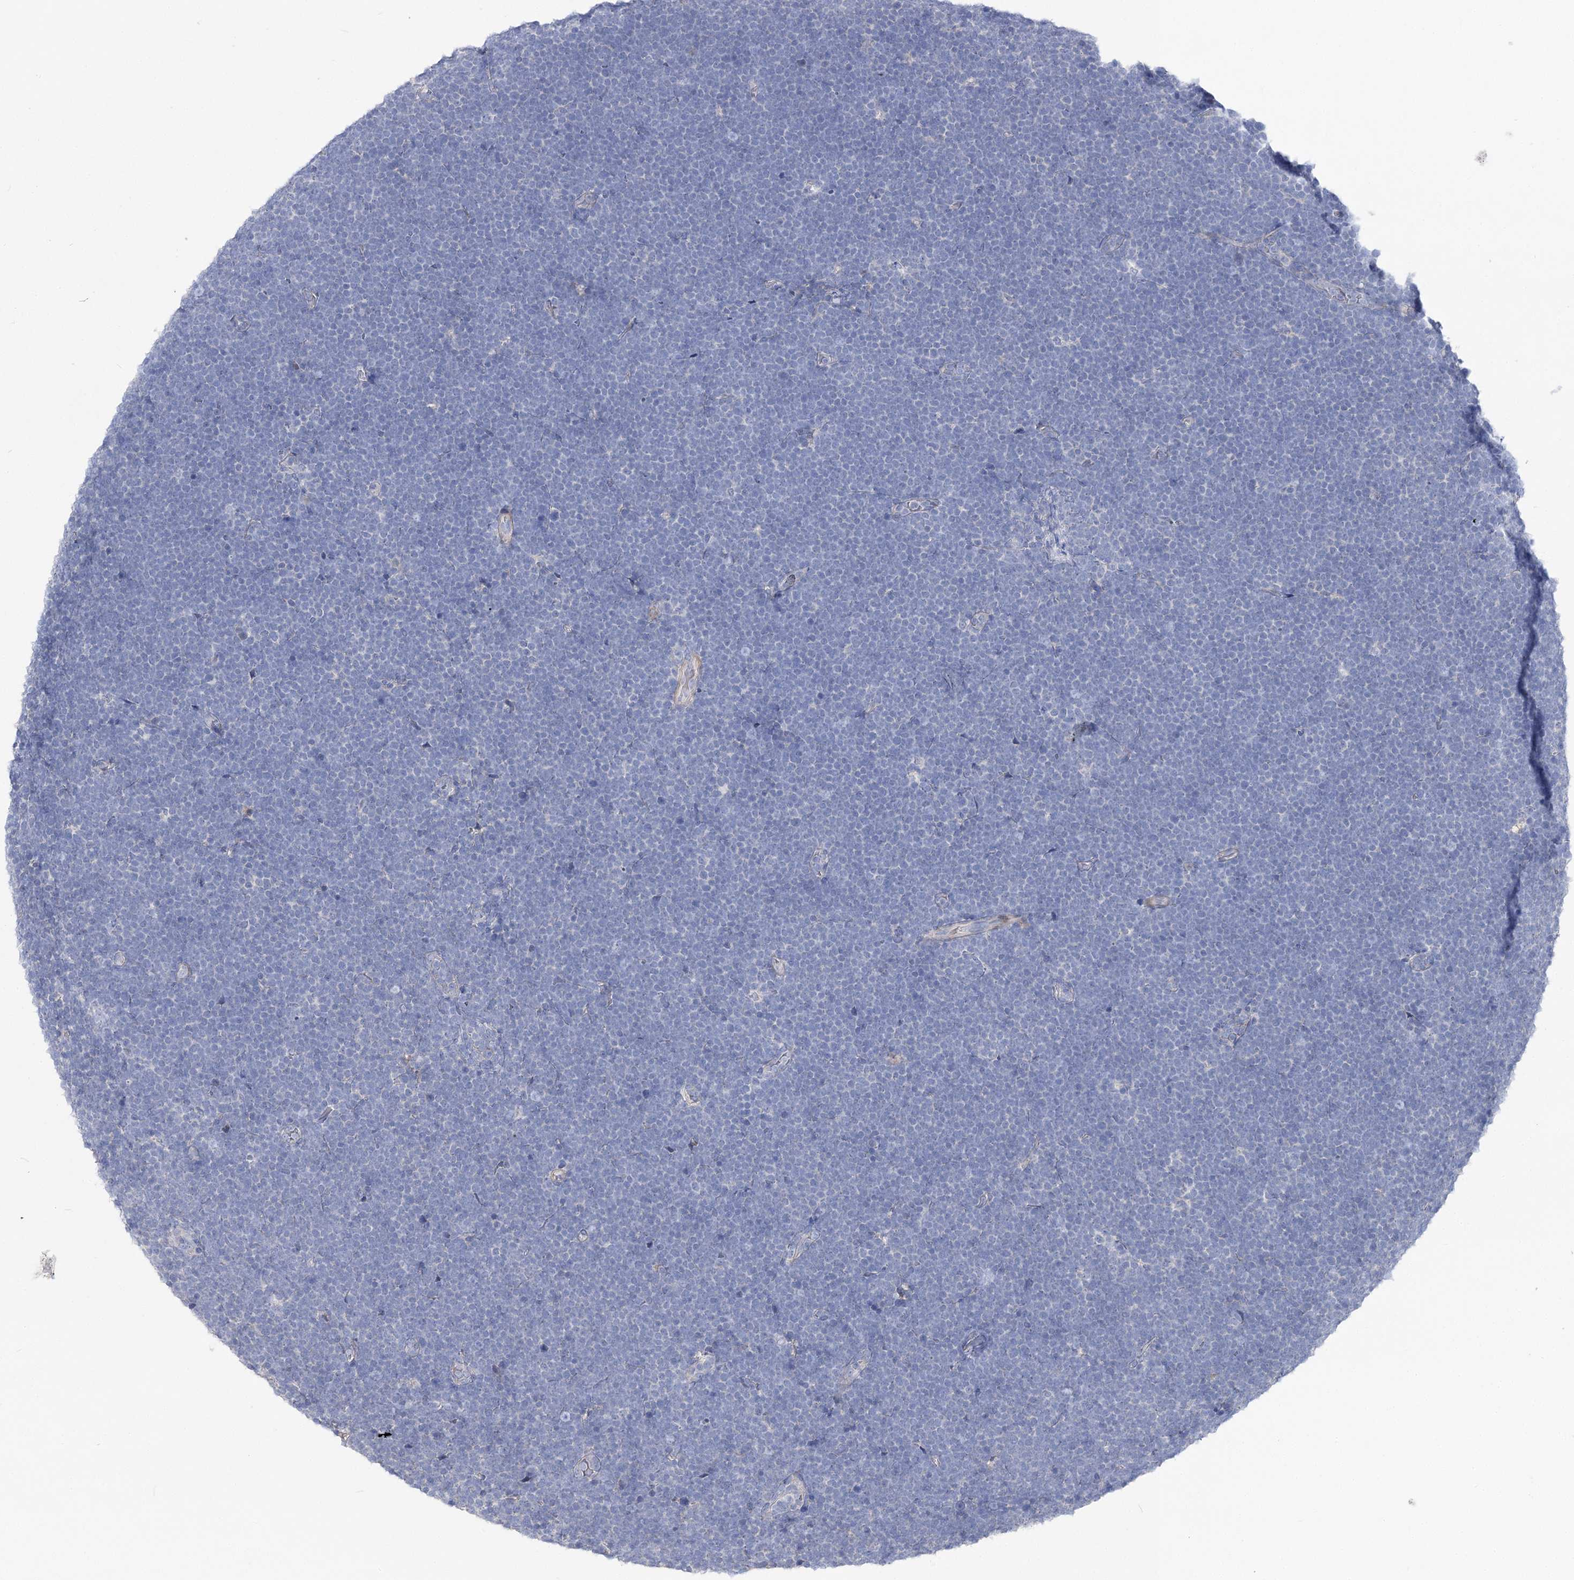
{"staining": {"intensity": "negative", "quantity": "none", "location": "none"}, "tissue": "lymphoma", "cell_type": "Tumor cells", "image_type": "cancer", "snomed": [{"axis": "morphology", "description": "Malignant lymphoma, non-Hodgkin's type, High grade"}, {"axis": "topography", "description": "Lymph node"}], "caption": "Photomicrograph shows no protein expression in tumor cells of malignant lymphoma, non-Hodgkin's type (high-grade) tissue.", "gene": "NRAP", "patient": {"sex": "male", "age": 13}}